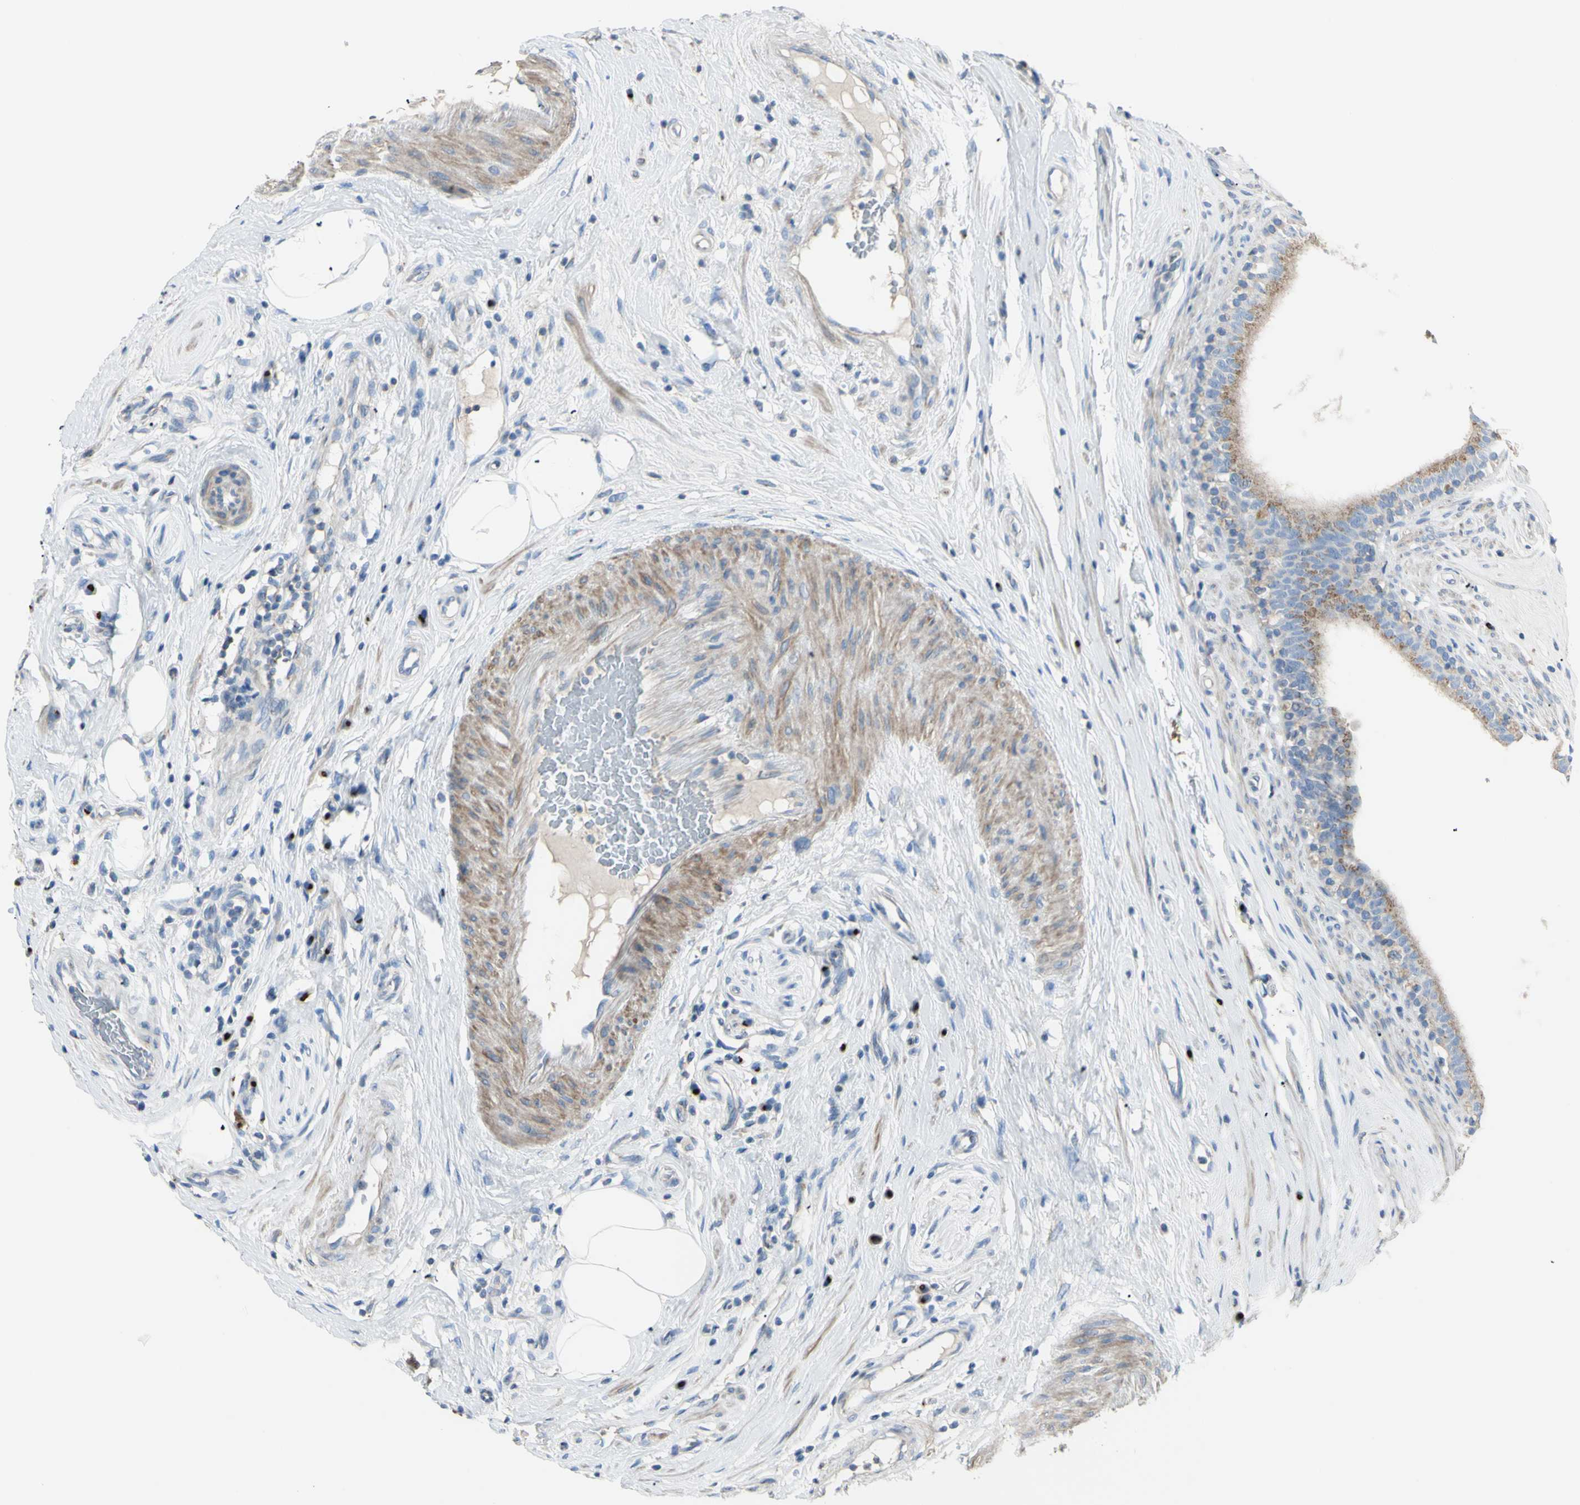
{"staining": {"intensity": "moderate", "quantity": "25%-75%", "location": "cytoplasmic/membranous"}, "tissue": "epididymis", "cell_type": "Glandular cells", "image_type": "normal", "snomed": [{"axis": "morphology", "description": "Normal tissue, NOS"}, {"axis": "morphology", "description": "Inflammation, NOS"}, {"axis": "topography", "description": "Epididymis"}], "caption": "Brown immunohistochemical staining in benign epididymis demonstrates moderate cytoplasmic/membranous expression in approximately 25%-75% of glandular cells.", "gene": "B4GALT3", "patient": {"sex": "male", "age": 84}}